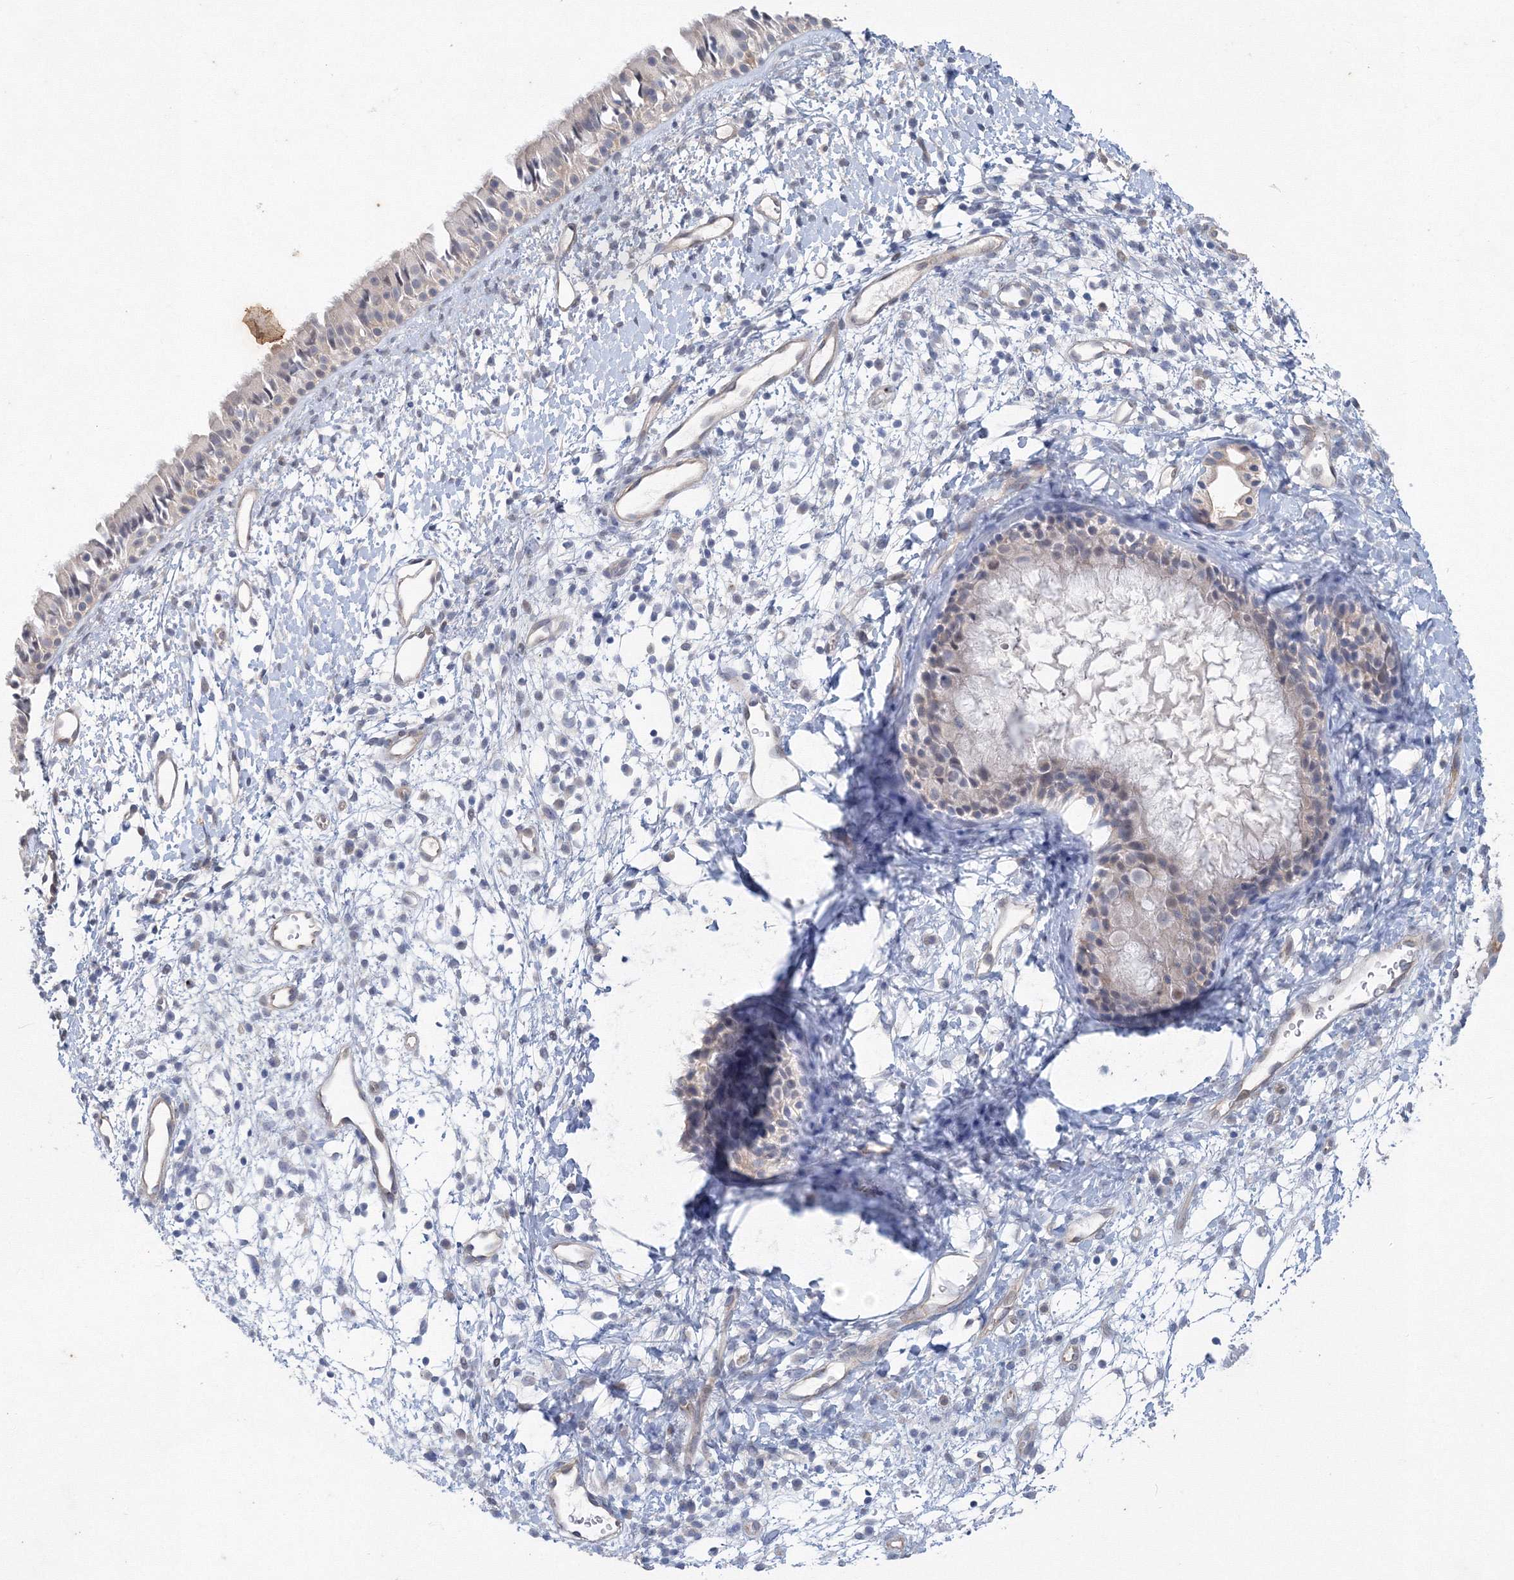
{"staining": {"intensity": "negative", "quantity": "none", "location": "none"}, "tissue": "nasopharynx", "cell_type": "Respiratory epithelial cells", "image_type": "normal", "snomed": [{"axis": "morphology", "description": "Normal tissue, NOS"}, {"axis": "topography", "description": "Nasopharynx"}], "caption": "The histopathology image demonstrates no significant positivity in respiratory epithelial cells of nasopharynx. (Immunohistochemistry, brightfield microscopy, high magnification).", "gene": "TANC1", "patient": {"sex": "male", "age": 22}}